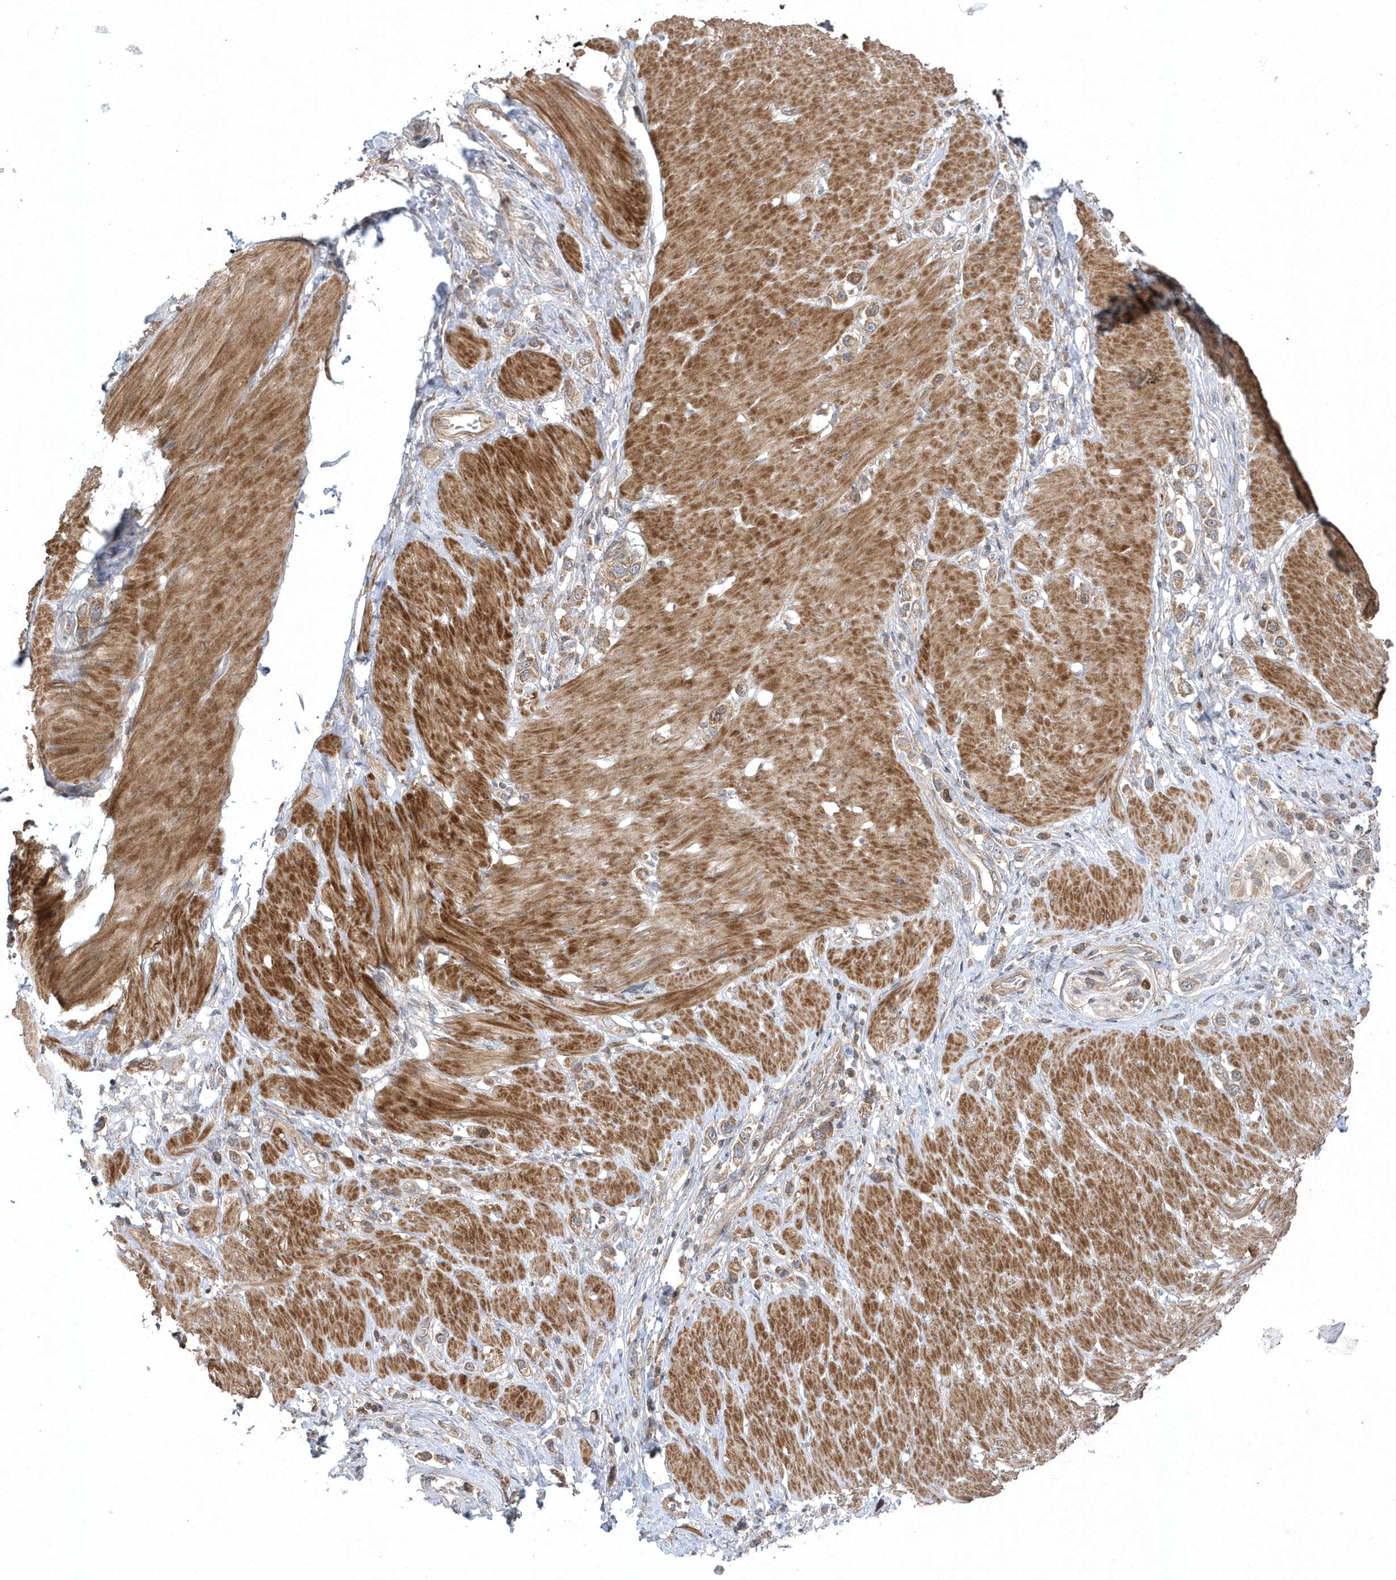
{"staining": {"intensity": "moderate", "quantity": ">75%", "location": "cytoplasmic/membranous"}, "tissue": "stomach cancer", "cell_type": "Tumor cells", "image_type": "cancer", "snomed": [{"axis": "morphology", "description": "Normal tissue, NOS"}, {"axis": "morphology", "description": "Adenocarcinoma, NOS"}, {"axis": "topography", "description": "Stomach, upper"}, {"axis": "topography", "description": "Stomach"}], "caption": "Immunohistochemistry of adenocarcinoma (stomach) exhibits medium levels of moderate cytoplasmic/membranous expression in approximately >75% of tumor cells. Immunohistochemistry (ihc) stains the protein in brown and the nuclei are stained blue.", "gene": "MXI1", "patient": {"sex": "female", "age": 65}}